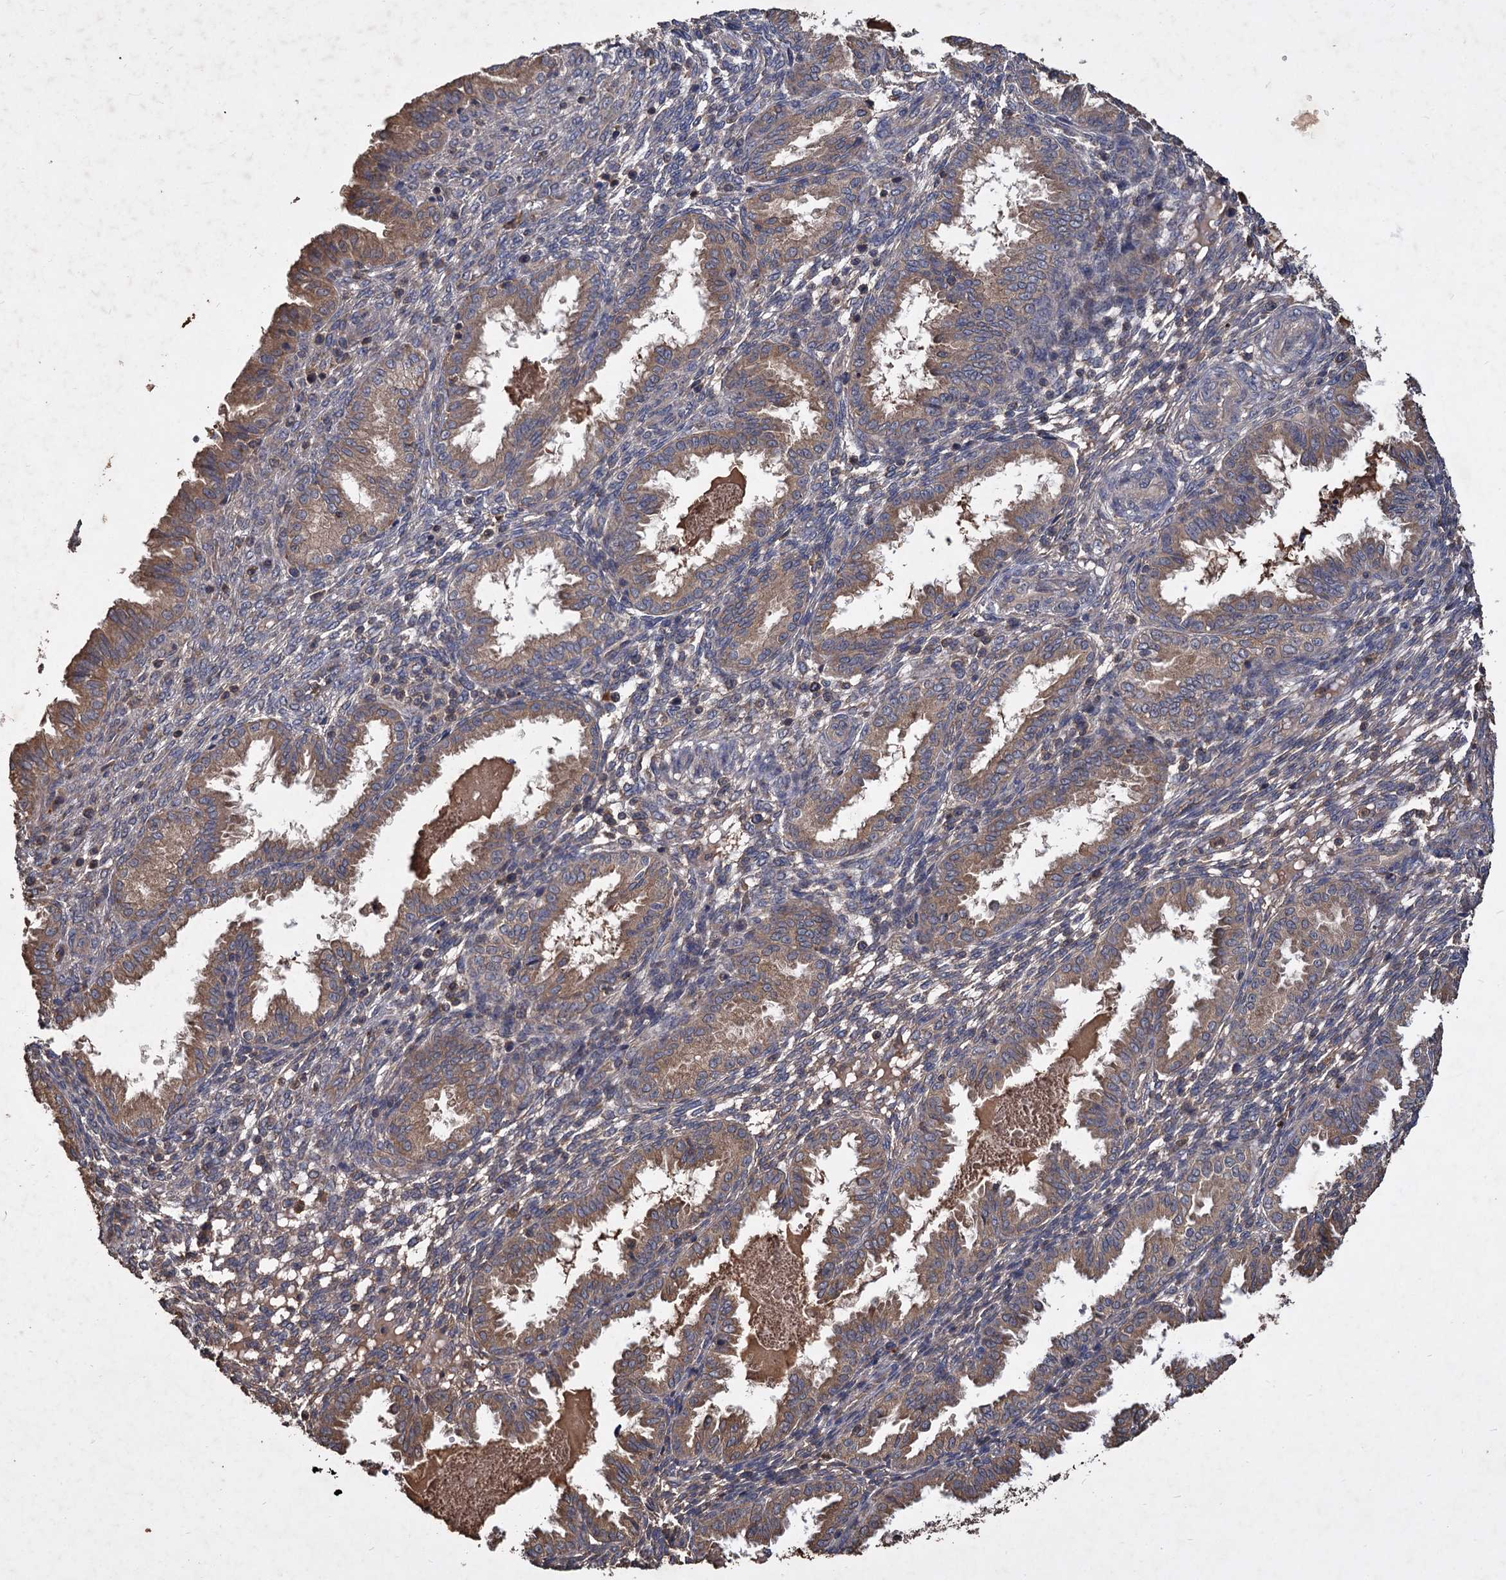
{"staining": {"intensity": "moderate", "quantity": "<25%", "location": "cytoplasmic/membranous"}, "tissue": "endometrium", "cell_type": "Cells in endometrial stroma", "image_type": "normal", "snomed": [{"axis": "morphology", "description": "Normal tissue, NOS"}, {"axis": "topography", "description": "Endometrium"}], "caption": "Immunohistochemistry (IHC) (DAB) staining of normal human endometrium exhibits moderate cytoplasmic/membranous protein staining in about <25% of cells in endometrial stroma. Ihc stains the protein in brown and the nuclei are stained blue.", "gene": "GCLC", "patient": {"sex": "female", "age": 33}}